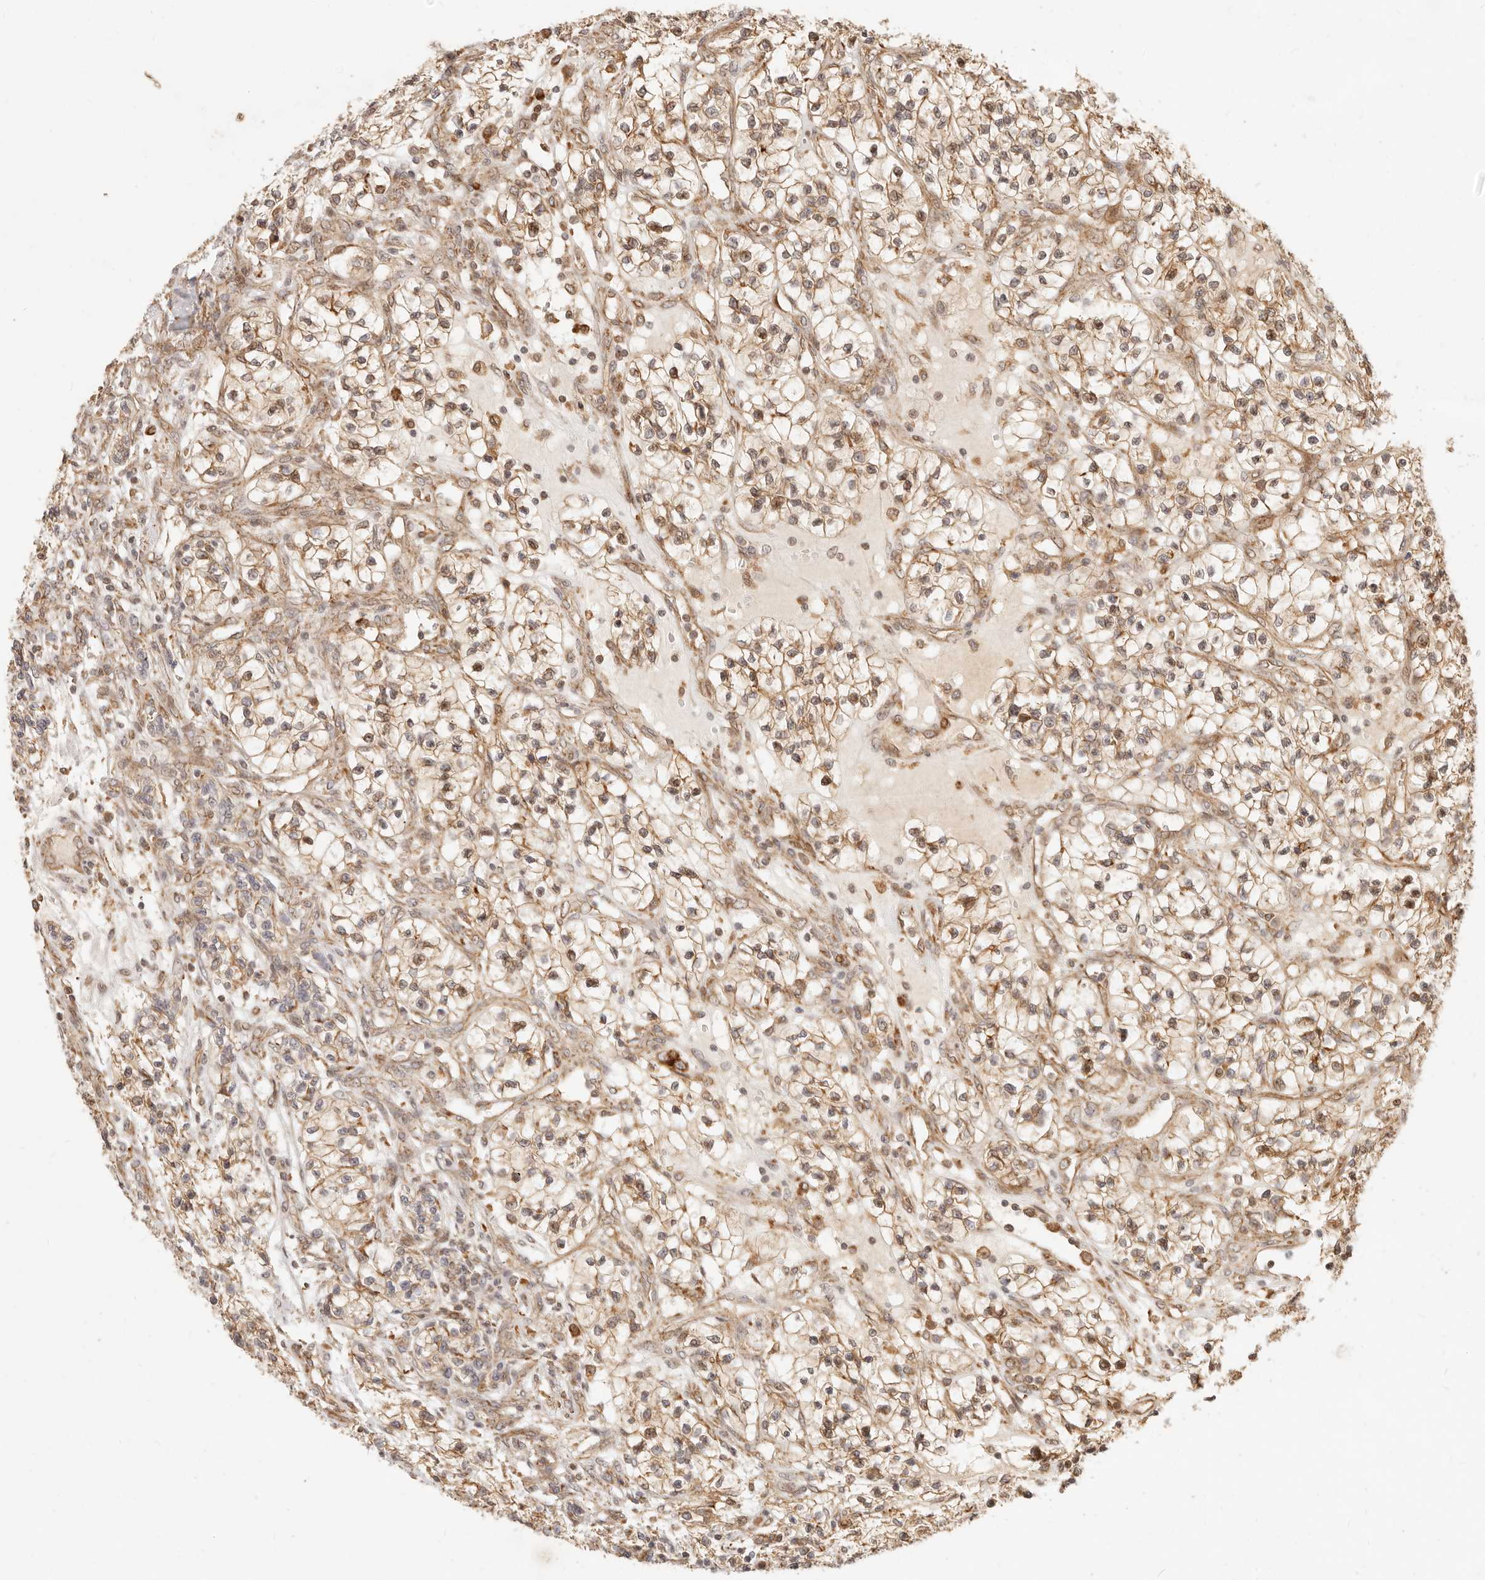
{"staining": {"intensity": "moderate", "quantity": ">75%", "location": "cytoplasmic/membranous,nuclear"}, "tissue": "renal cancer", "cell_type": "Tumor cells", "image_type": "cancer", "snomed": [{"axis": "morphology", "description": "Adenocarcinoma, NOS"}, {"axis": "topography", "description": "Kidney"}], "caption": "The histopathology image demonstrates immunohistochemical staining of renal adenocarcinoma. There is moderate cytoplasmic/membranous and nuclear expression is identified in approximately >75% of tumor cells.", "gene": "TIMM17A", "patient": {"sex": "female", "age": 57}}